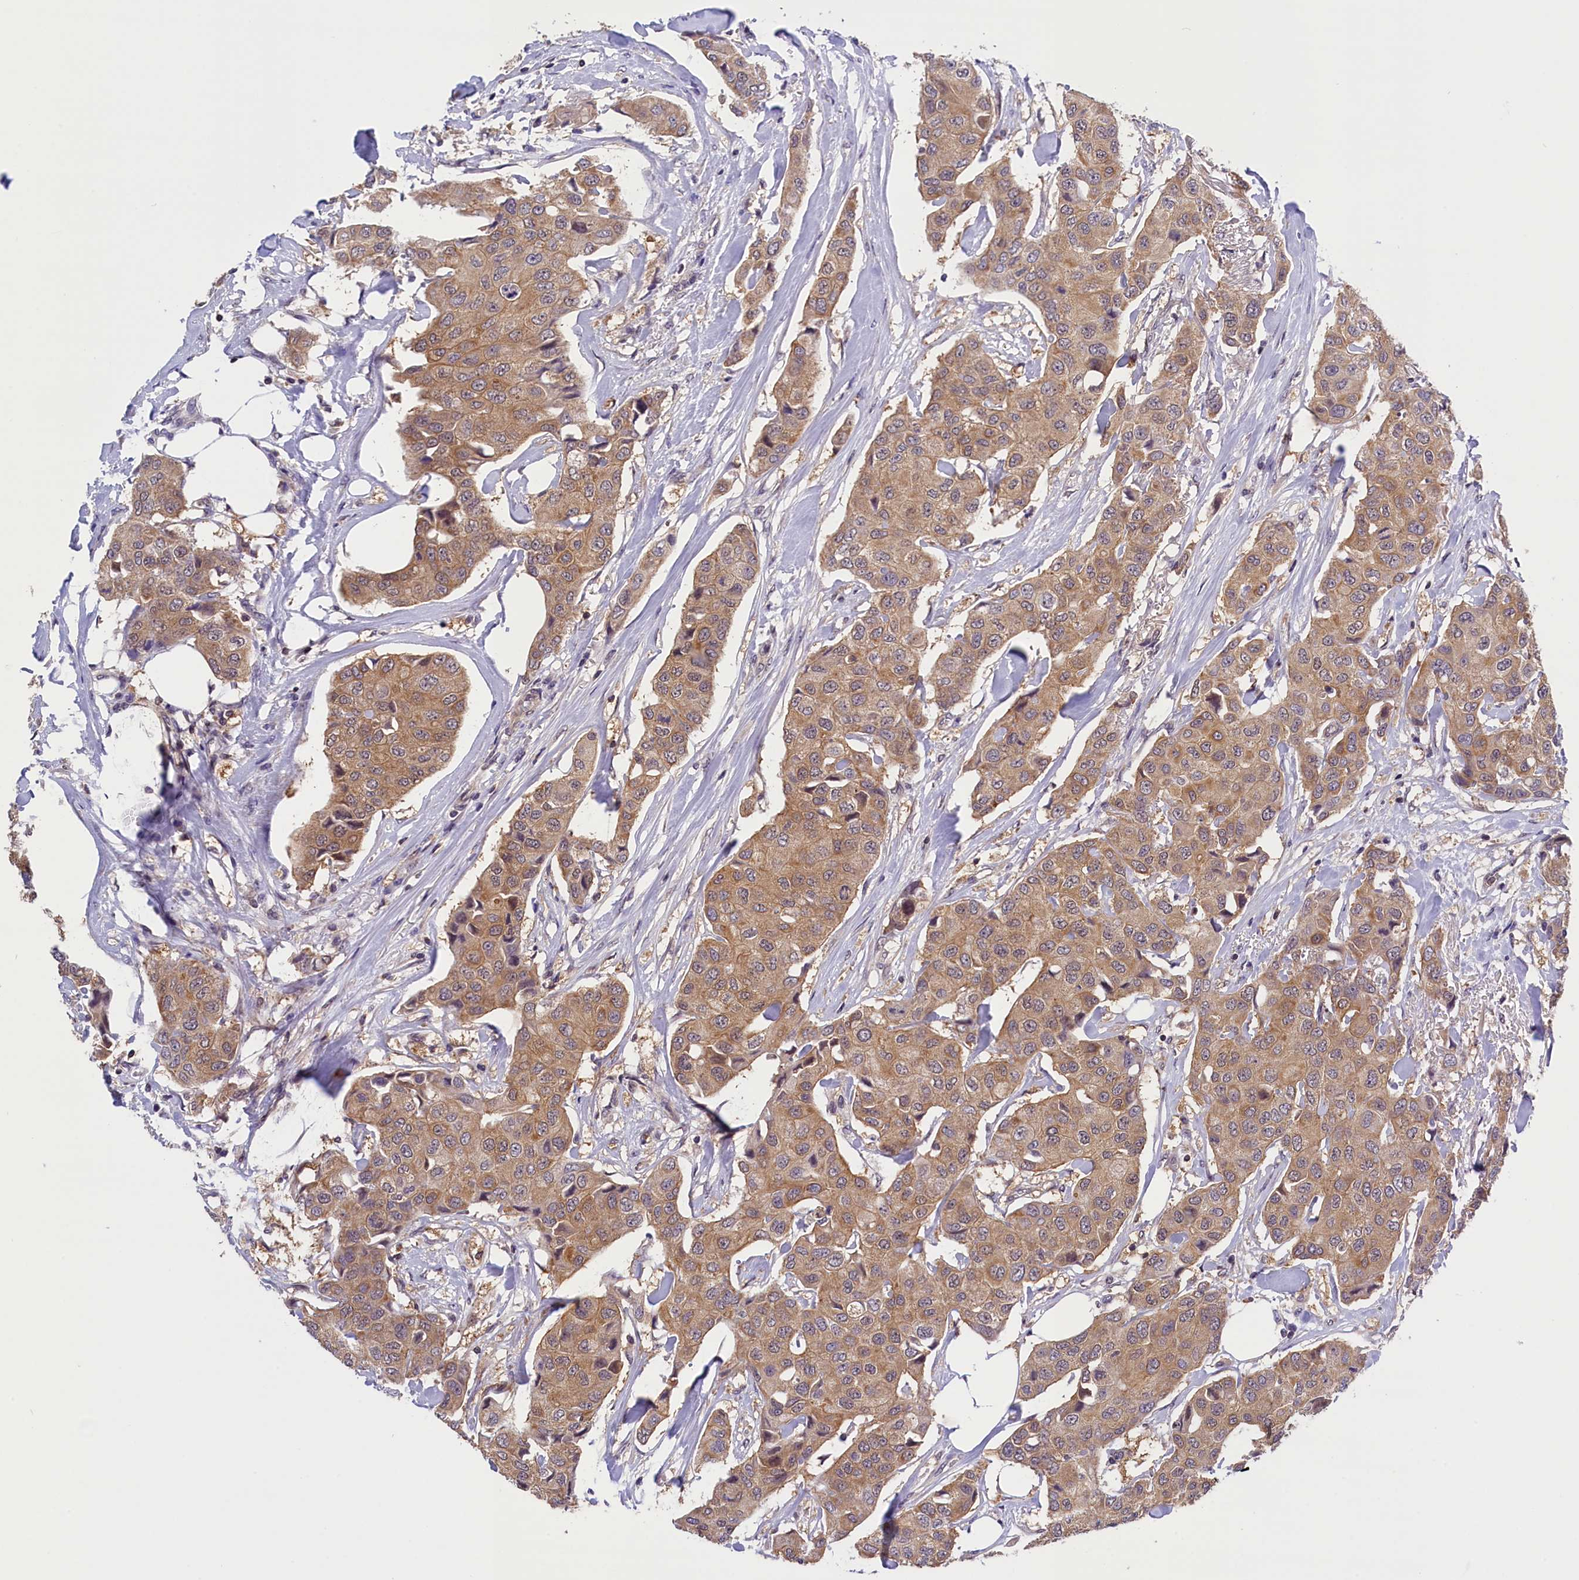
{"staining": {"intensity": "moderate", "quantity": ">75%", "location": "cytoplasmic/membranous"}, "tissue": "breast cancer", "cell_type": "Tumor cells", "image_type": "cancer", "snomed": [{"axis": "morphology", "description": "Duct carcinoma"}, {"axis": "topography", "description": "Breast"}], "caption": "Breast cancer was stained to show a protein in brown. There is medium levels of moderate cytoplasmic/membranous expression in about >75% of tumor cells. Immunohistochemistry (ihc) stains the protein of interest in brown and the nuclei are stained blue.", "gene": "TBCB", "patient": {"sex": "female", "age": 80}}